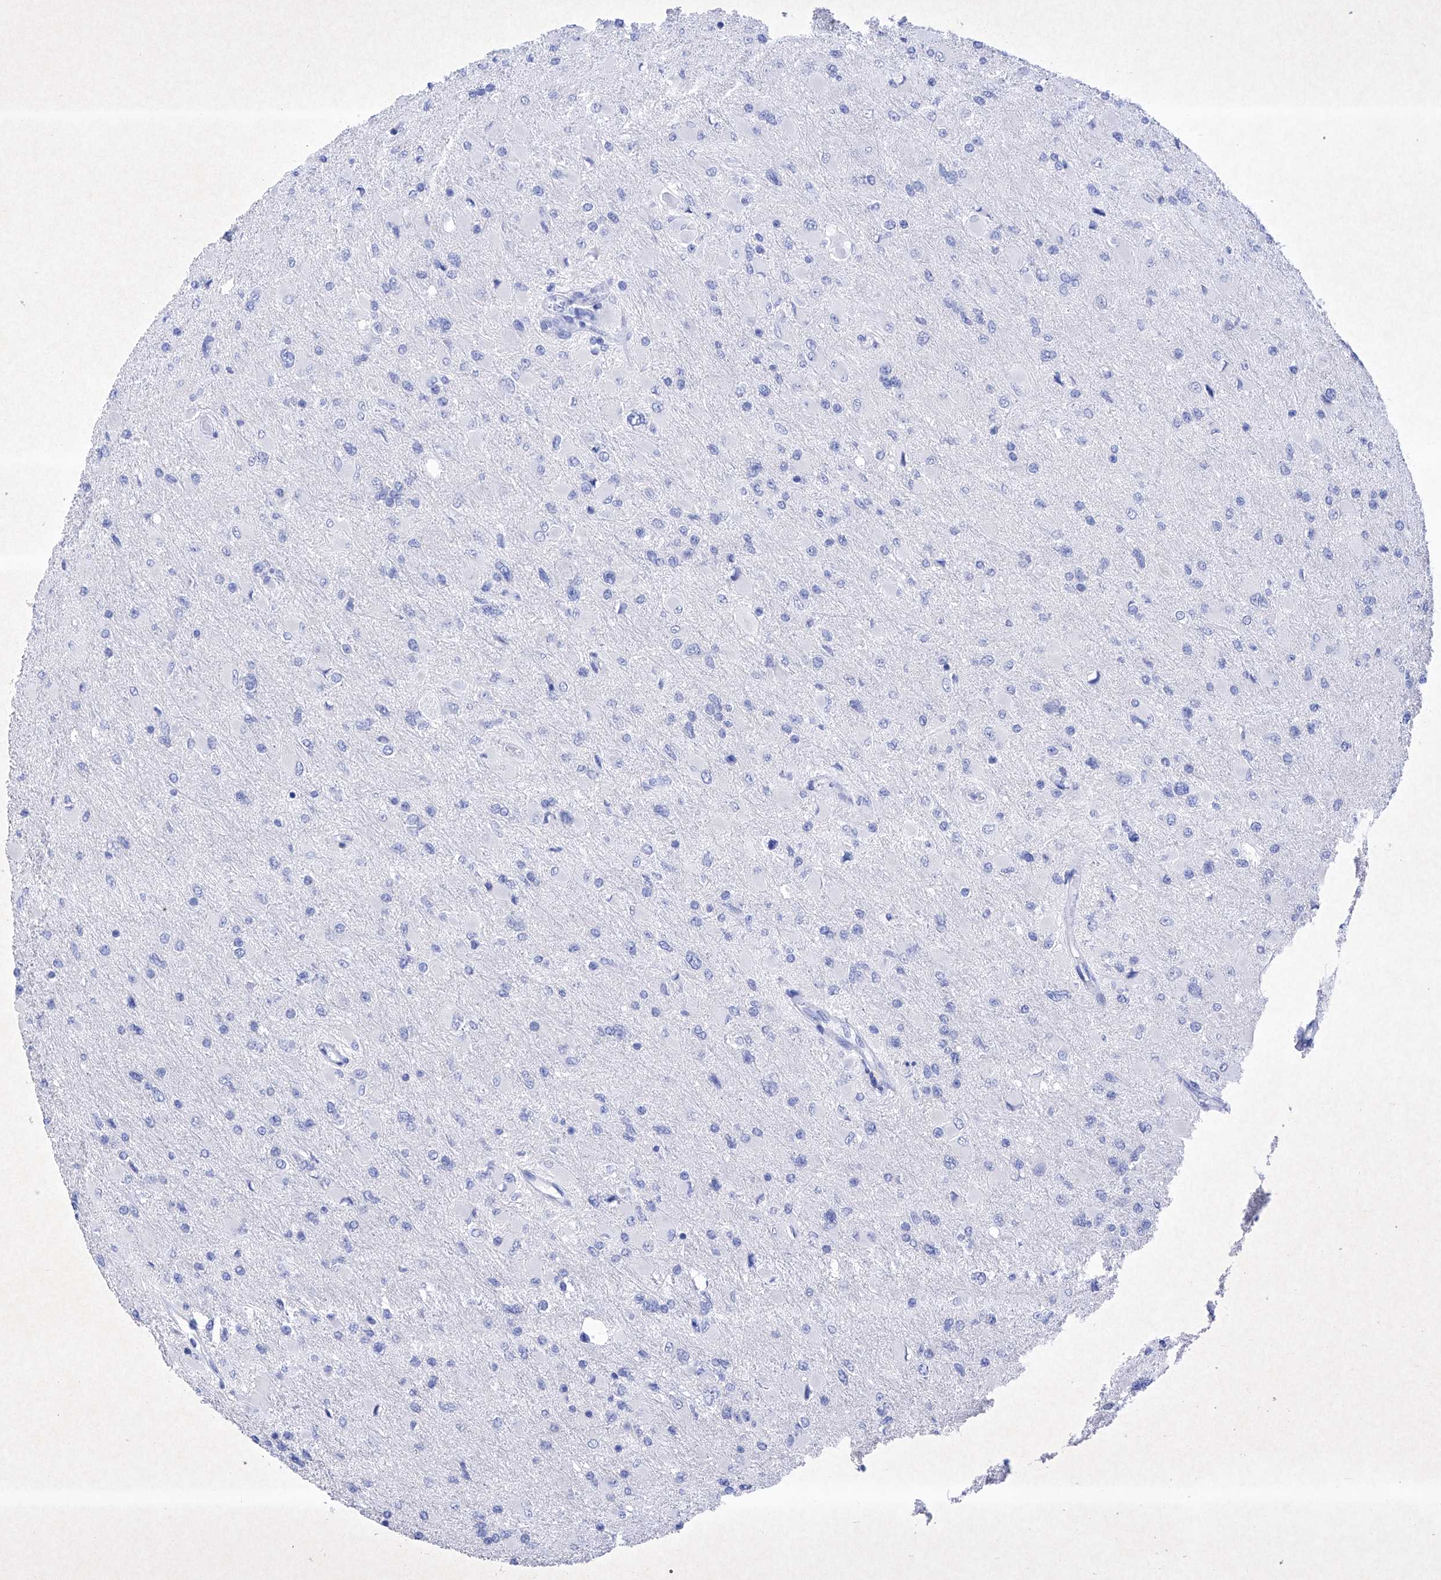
{"staining": {"intensity": "negative", "quantity": "none", "location": "none"}, "tissue": "glioma", "cell_type": "Tumor cells", "image_type": "cancer", "snomed": [{"axis": "morphology", "description": "Glioma, malignant, High grade"}, {"axis": "topography", "description": "Cerebral cortex"}], "caption": "A high-resolution photomicrograph shows immunohistochemistry (IHC) staining of malignant glioma (high-grade), which displays no significant expression in tumor cells. The staining was performed using DAB (3,3'-diaminobenzidine) to visualize the protein expression in brown, while the nuclei were stained in blue with hematoxylin (Magnification: 20x).", "gene": "BARX2", "patient": {"sex": "female", "age": 36}}